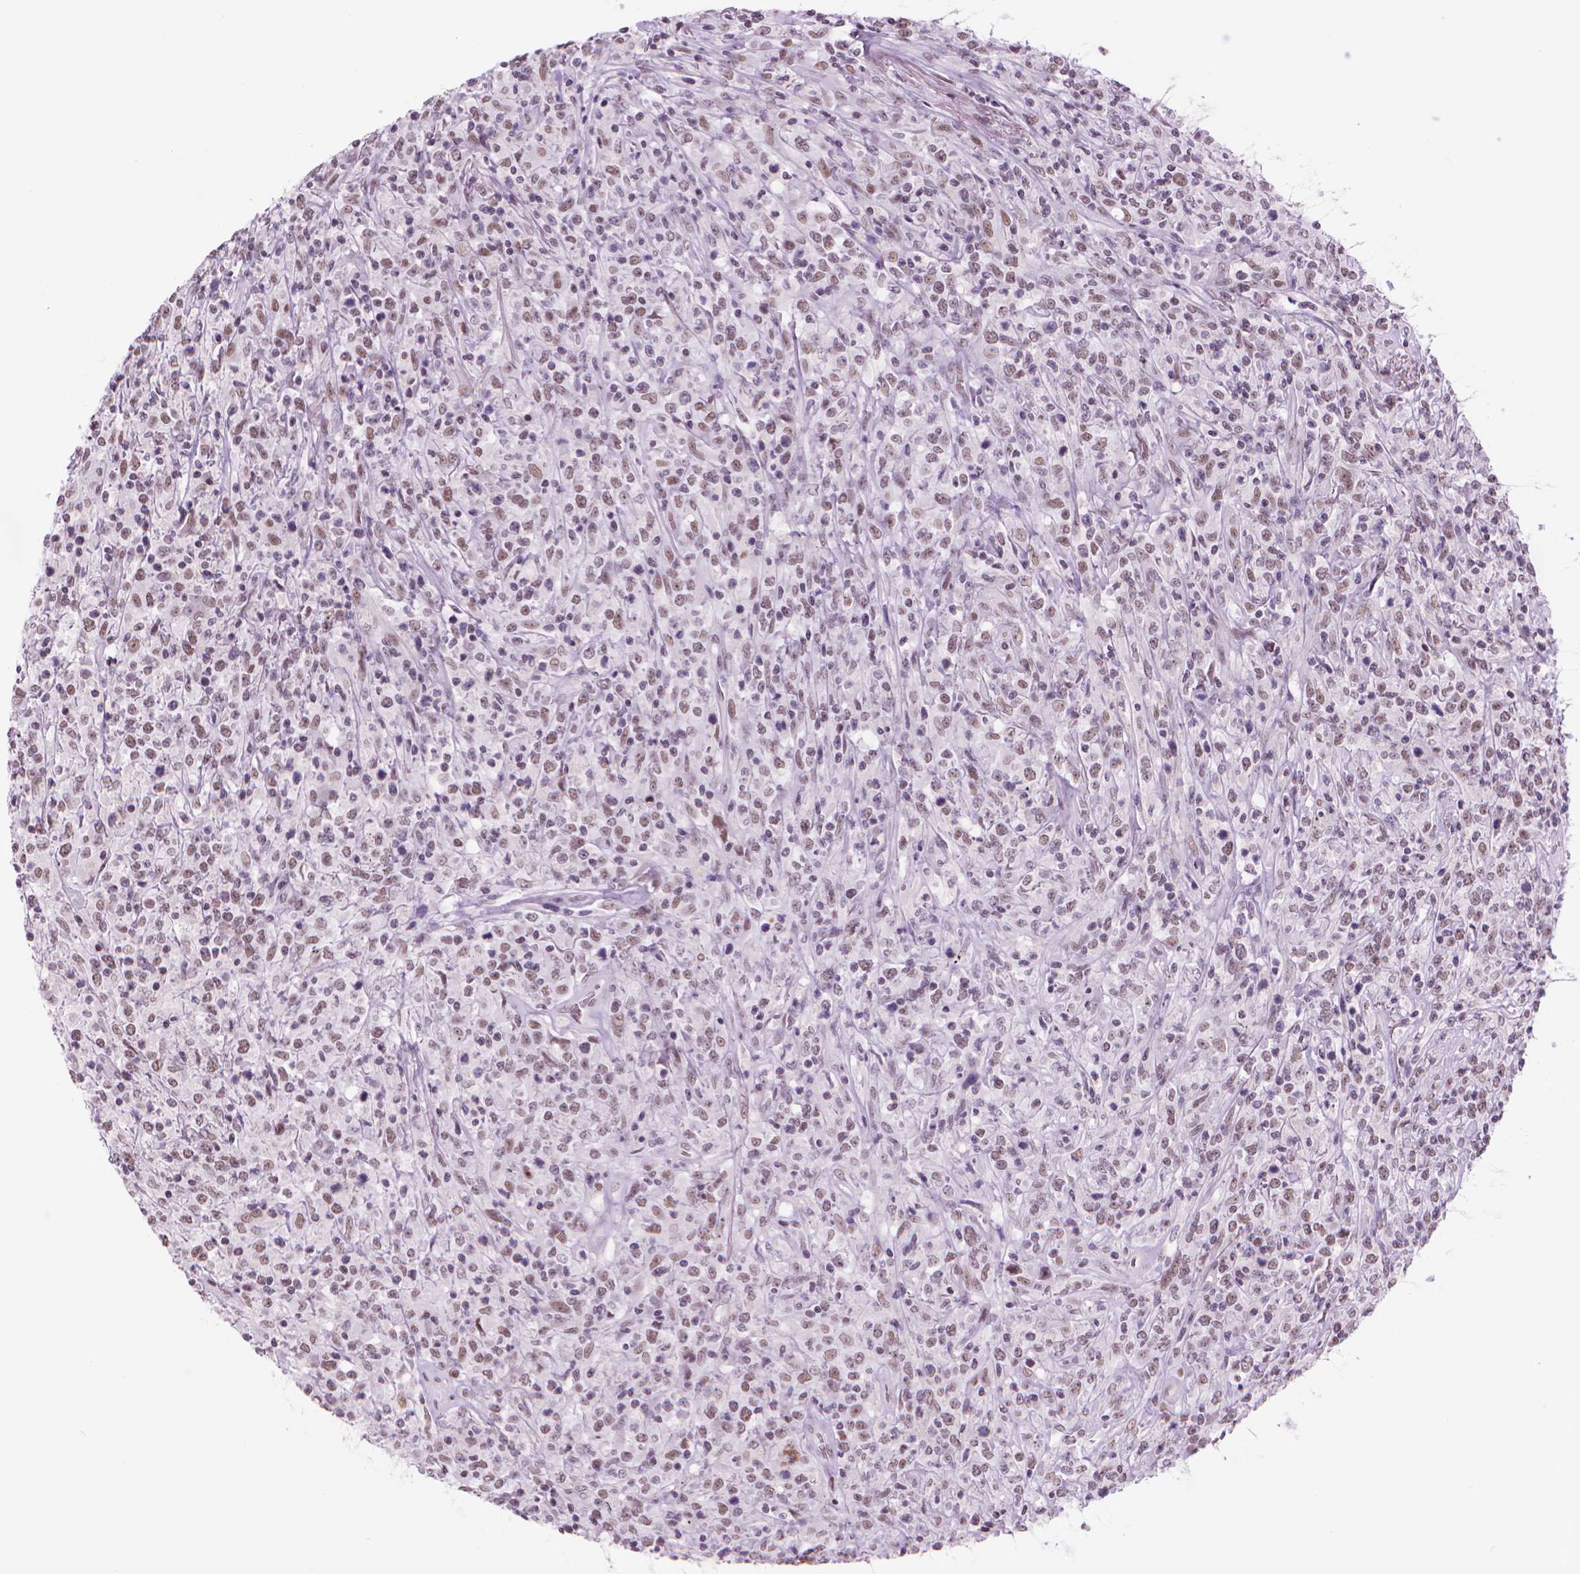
{"staining": {"intensity": "moderate", "quantity": ">75%", "location": "nuclear"}, "tissue": "lymphoma", "cell_type": "Tumor cells", "image_type": "cancer", "snomed": [{"axis": "morphology", "description": "Malignant lymphoma, non-Hodgkin's type, High grade"}, {"axis": "topography", "description": "Lung"}], "caption": "Human malignant lymphoma, non-Hodgkin's type (high-grade) stained with a brown dye shows moderate nuclear positive positivity in approximately >75% of tumor cells.", "gene": "POLR3D", "patient": {"sex": "male", "age": 79}}